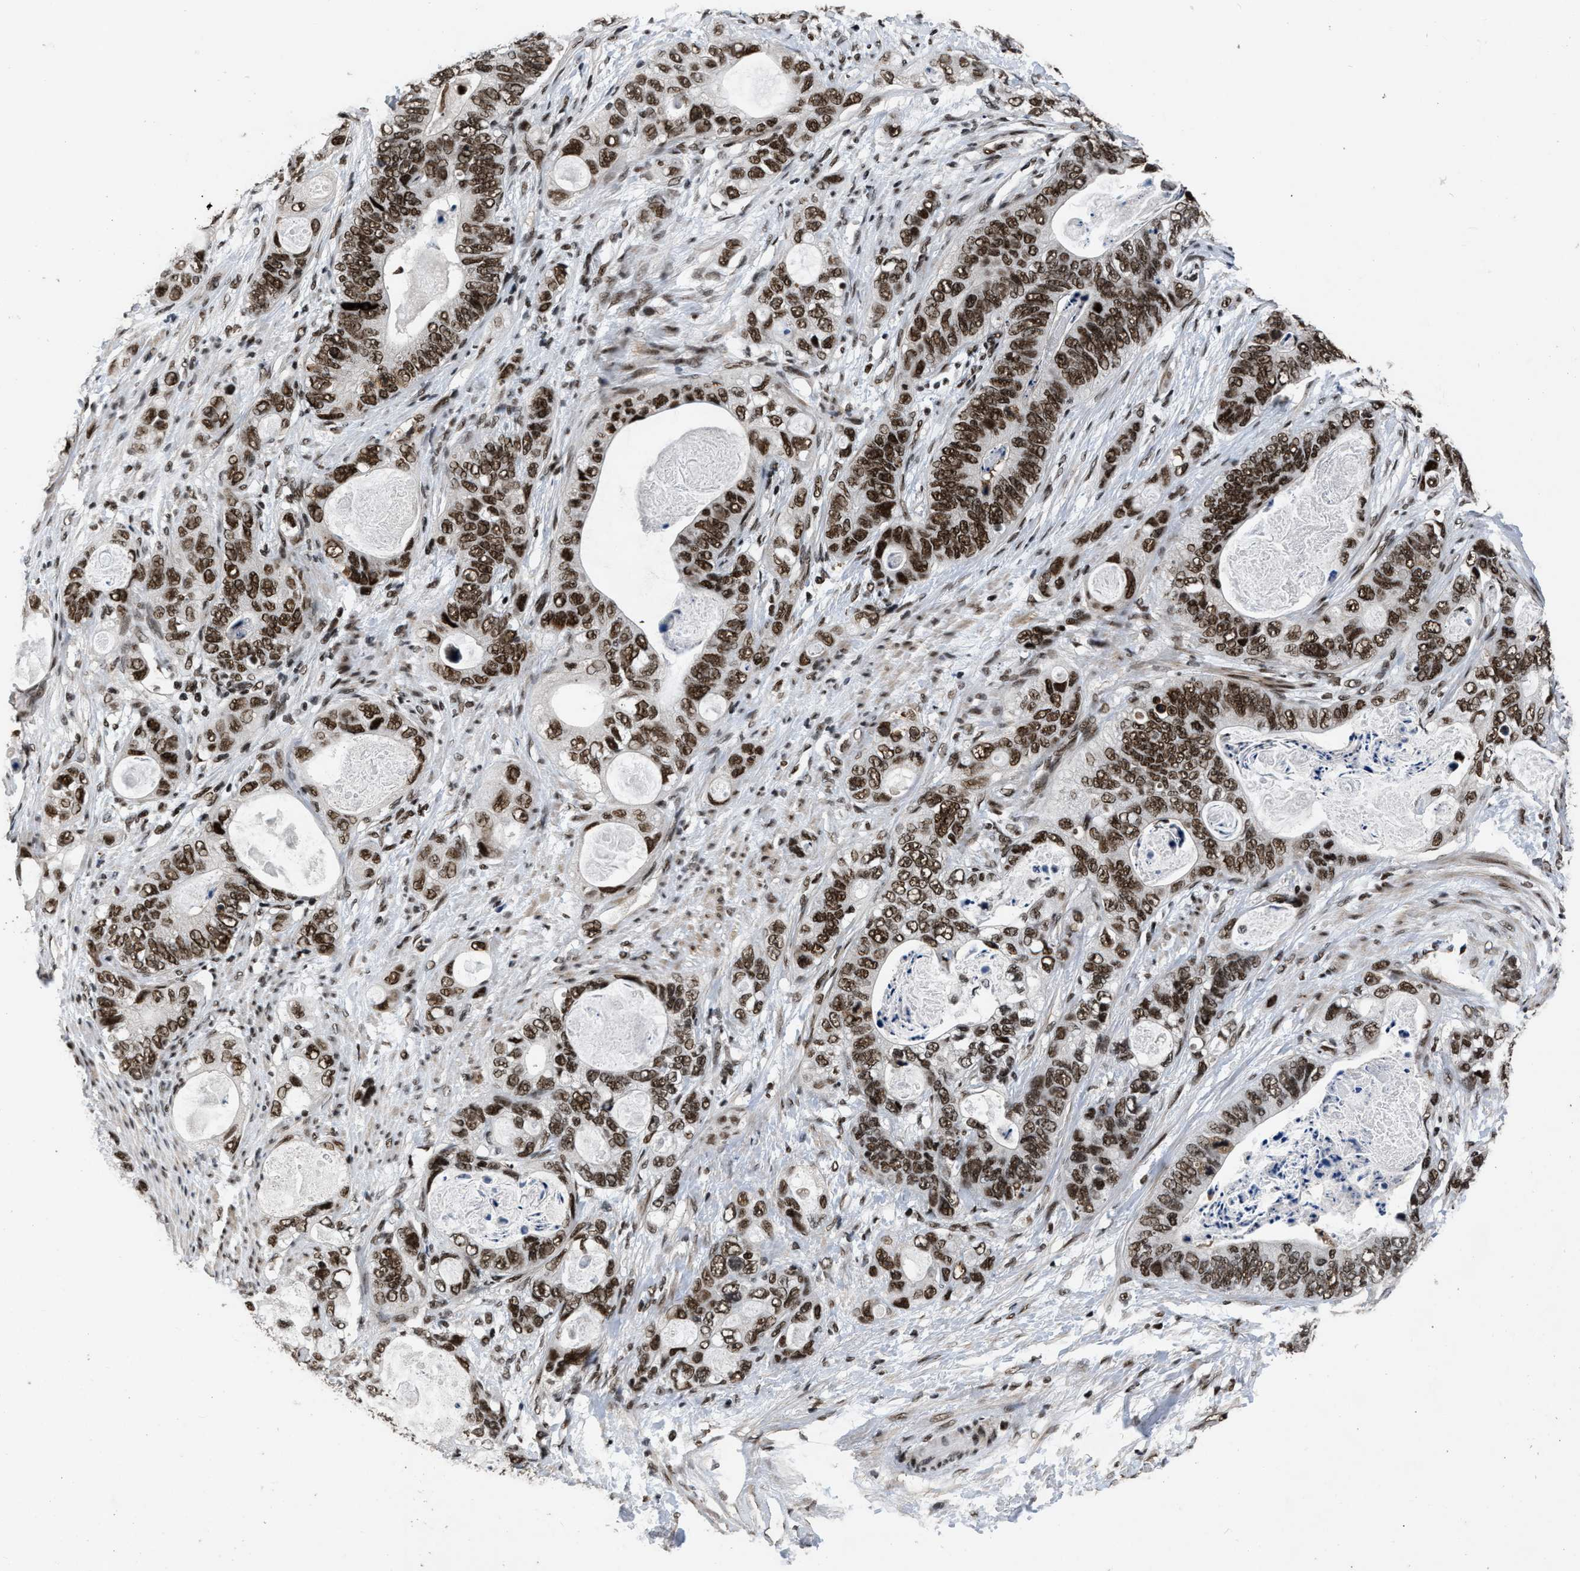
{"staining": {"intensity": "strong", "quantity": ">75%", "location": "nuclear"}, "tissue": "stomach cancer", "cell_type": "Tumor cells", "image_type": "cancer", "snomed": [{"axis": "morphology", "description": "Normal tissue, NOS"}, {"axis": "morphology", "description": "Adenocarcinoma, NOS"}, {"axis": "topography", "description": "Stomach"}], "caption": "Protein staining by IHC exhibits strong nuclear staining in approximately >75% of tumor cells in stomach adenocarcinoma.", "gene": "SMARCB1", "patient": {"sex": "female", "age": 89}}